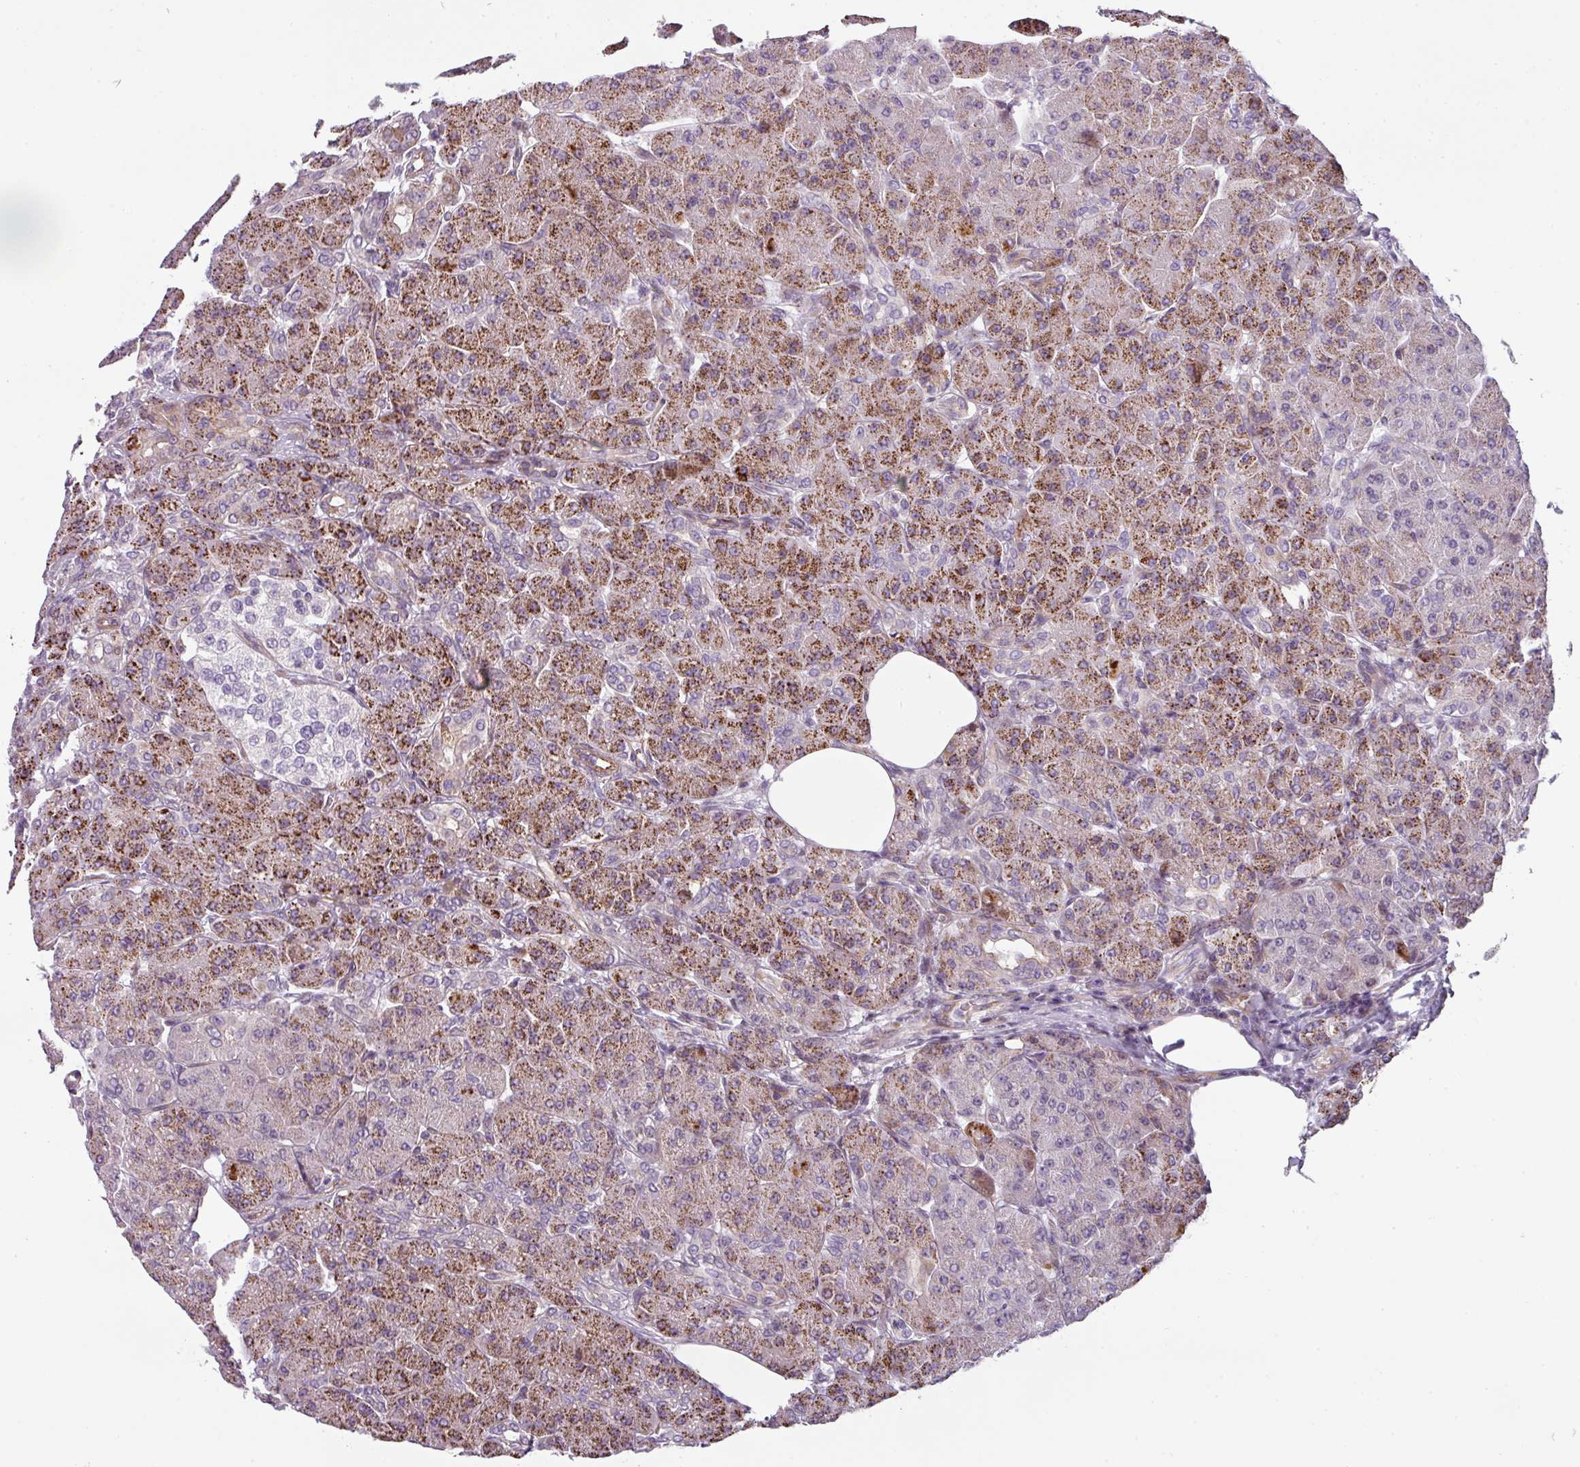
{"staining": {"intensity": "strong", "quantity": "25%-75%", "location": "cytoplasmic/membranous"}, "tissue": "pancreas", "cell_type": "Exocrine glandular cells", "image_type": "normal", "snomed": [{"axis": "morphology", "description": "Normal tissue, NOS"}, {"axis": "topography", "description": "Pancreas"}], "caption": "Strong cytoplasmic/membranous expression is present in about 25%-75% of exocrine glandular cells in benign pancreas.", "gene": "CHRDL1", "patient": {"sex": "male", "age": 63}}